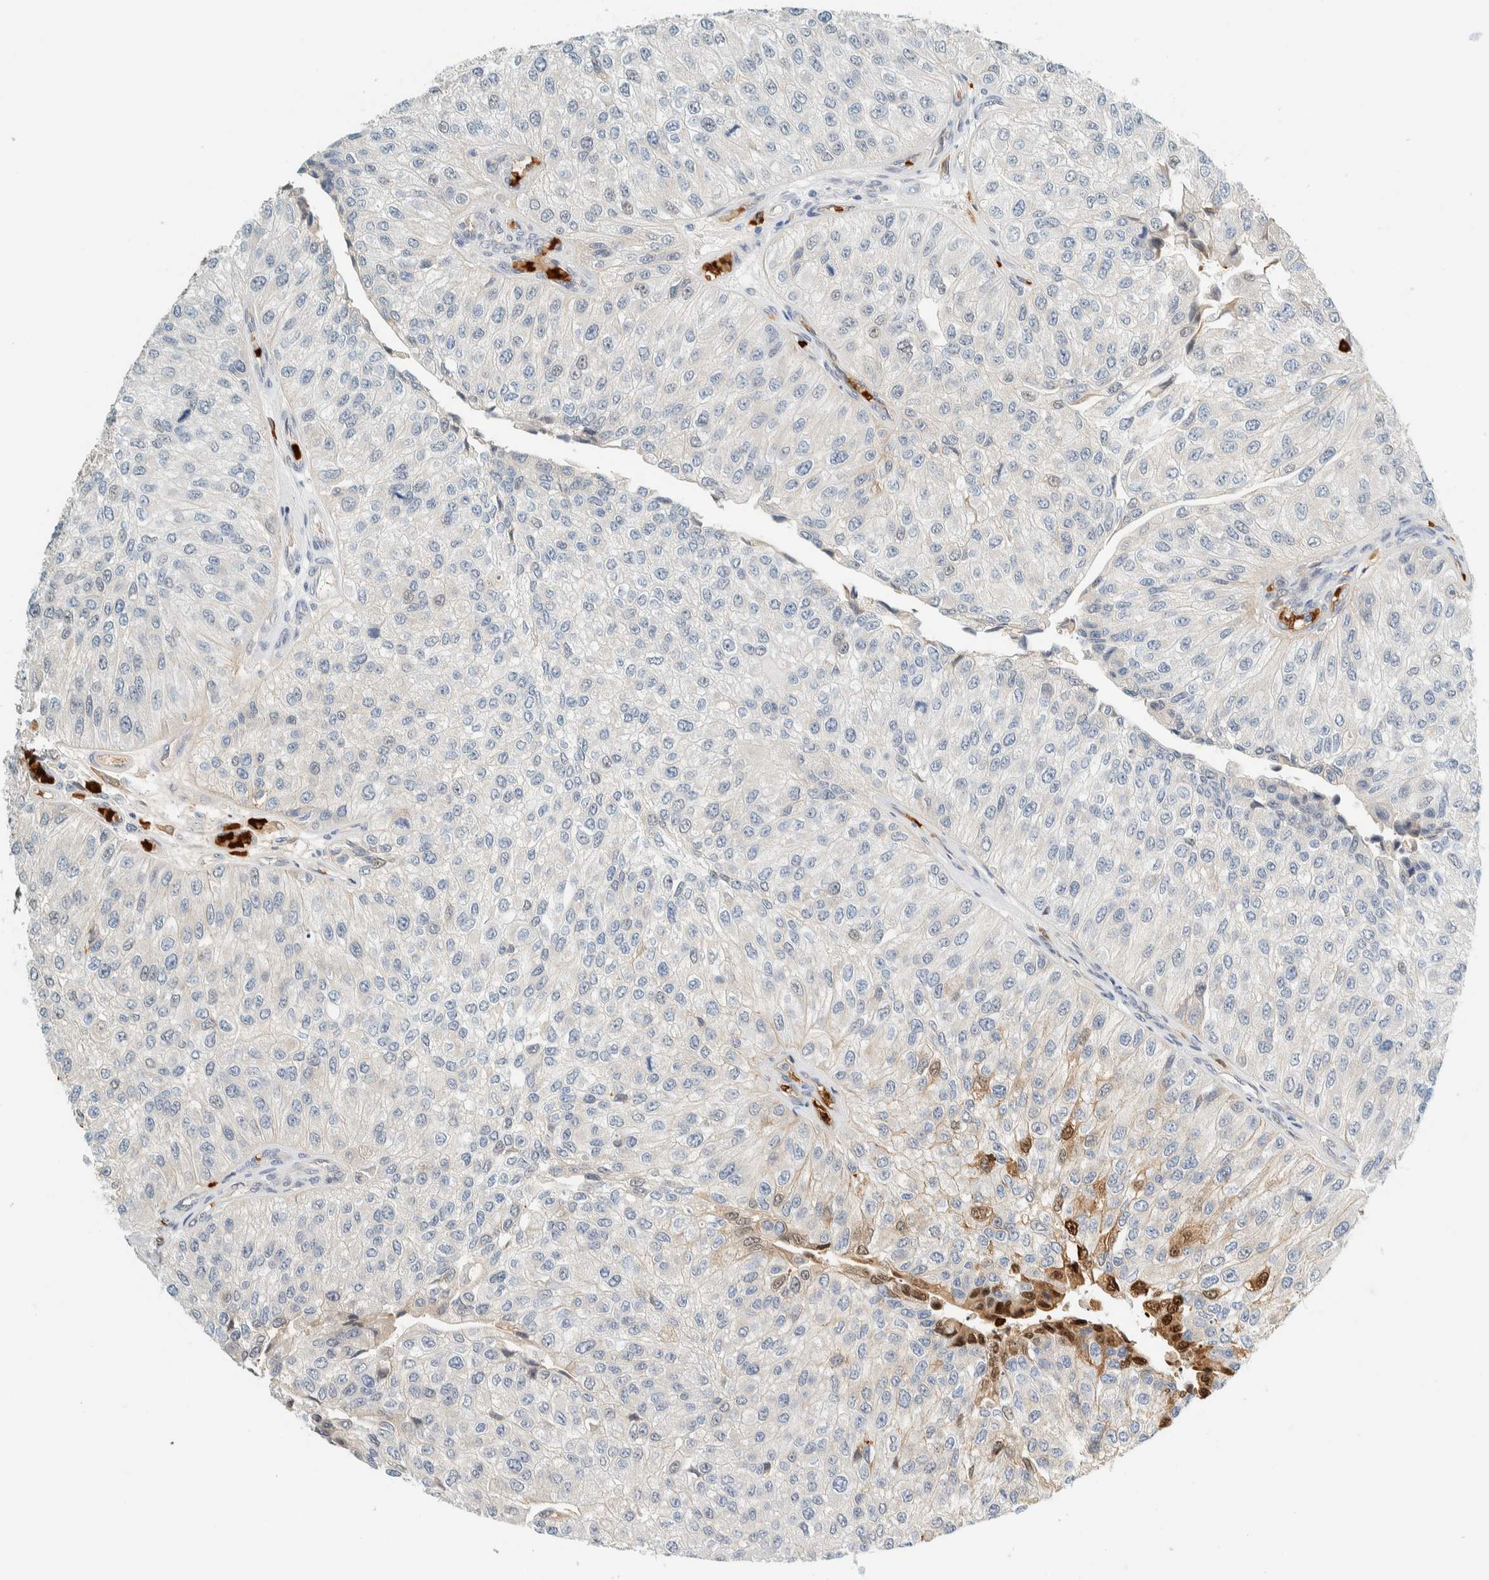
{"staining": {"intensity": "moderate", "quantity": "<25%", "location": "cytoplasmic/membranous,nuclear"}, "tissue": "urothelial cancer", "cell_type": "Tumor cells", "image_type": "cancer", "snomed": [{"axis": "morphology", "description": "Urothelial carcinoma, High grade"}, {"axis": "topography", "description": "Kidney"}, {"axis": "topography", "description": "Urinary bladder"}], "caption": "An immunohistochemistry (IHC) histopathology image of tumor tissue is shown. Protein staining in brown labels moderate cytoplasmic/membranous and nuclear positivity in urothelial carcinoma (high-grade) within tumor cells.", "gene": "TSTD2", "patient": {"sex": "male", "age": 77}}